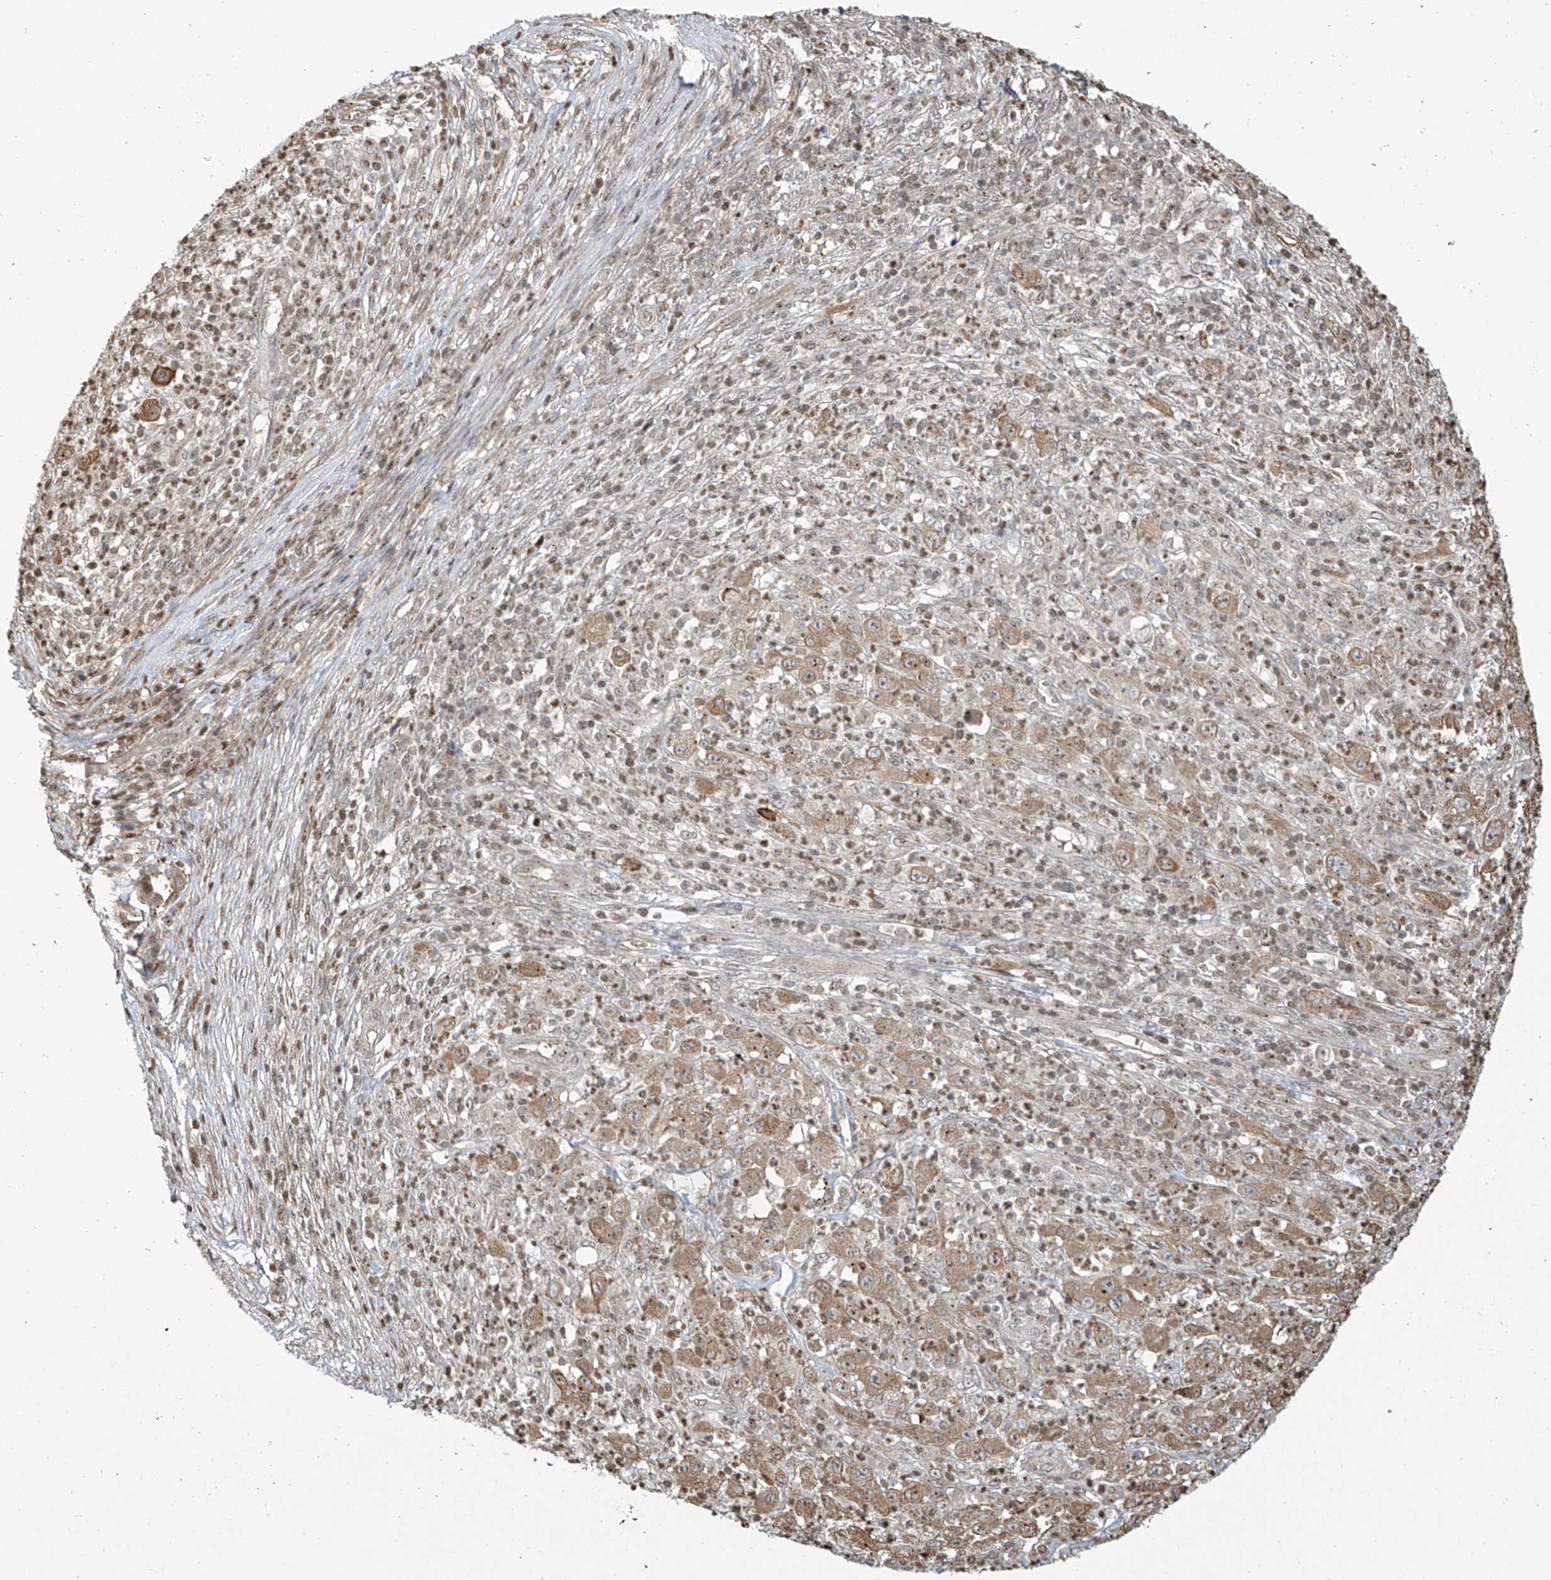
{"staining": {"intensity": "moderate", "quantity": ">75%", "location": "cytoplasmic/membranous"}, "tissue": "melanoma", "cell_type": "Tumor cells", "image_type": "cancer", "snomed": [{"axis": "morphology", "description": "Malignant melanoma, Metastatic site"}, {"axis": "topography", "description": "Skin"}], "caption": "Protein staining of malignant melanoma (metastatic site) tissue demonstrates moderate cytoplasmic/membranous staining in approximately >75% of tumor cells.", "gene": "VMP1", "patient": {"sex": "female", "age": 56}}